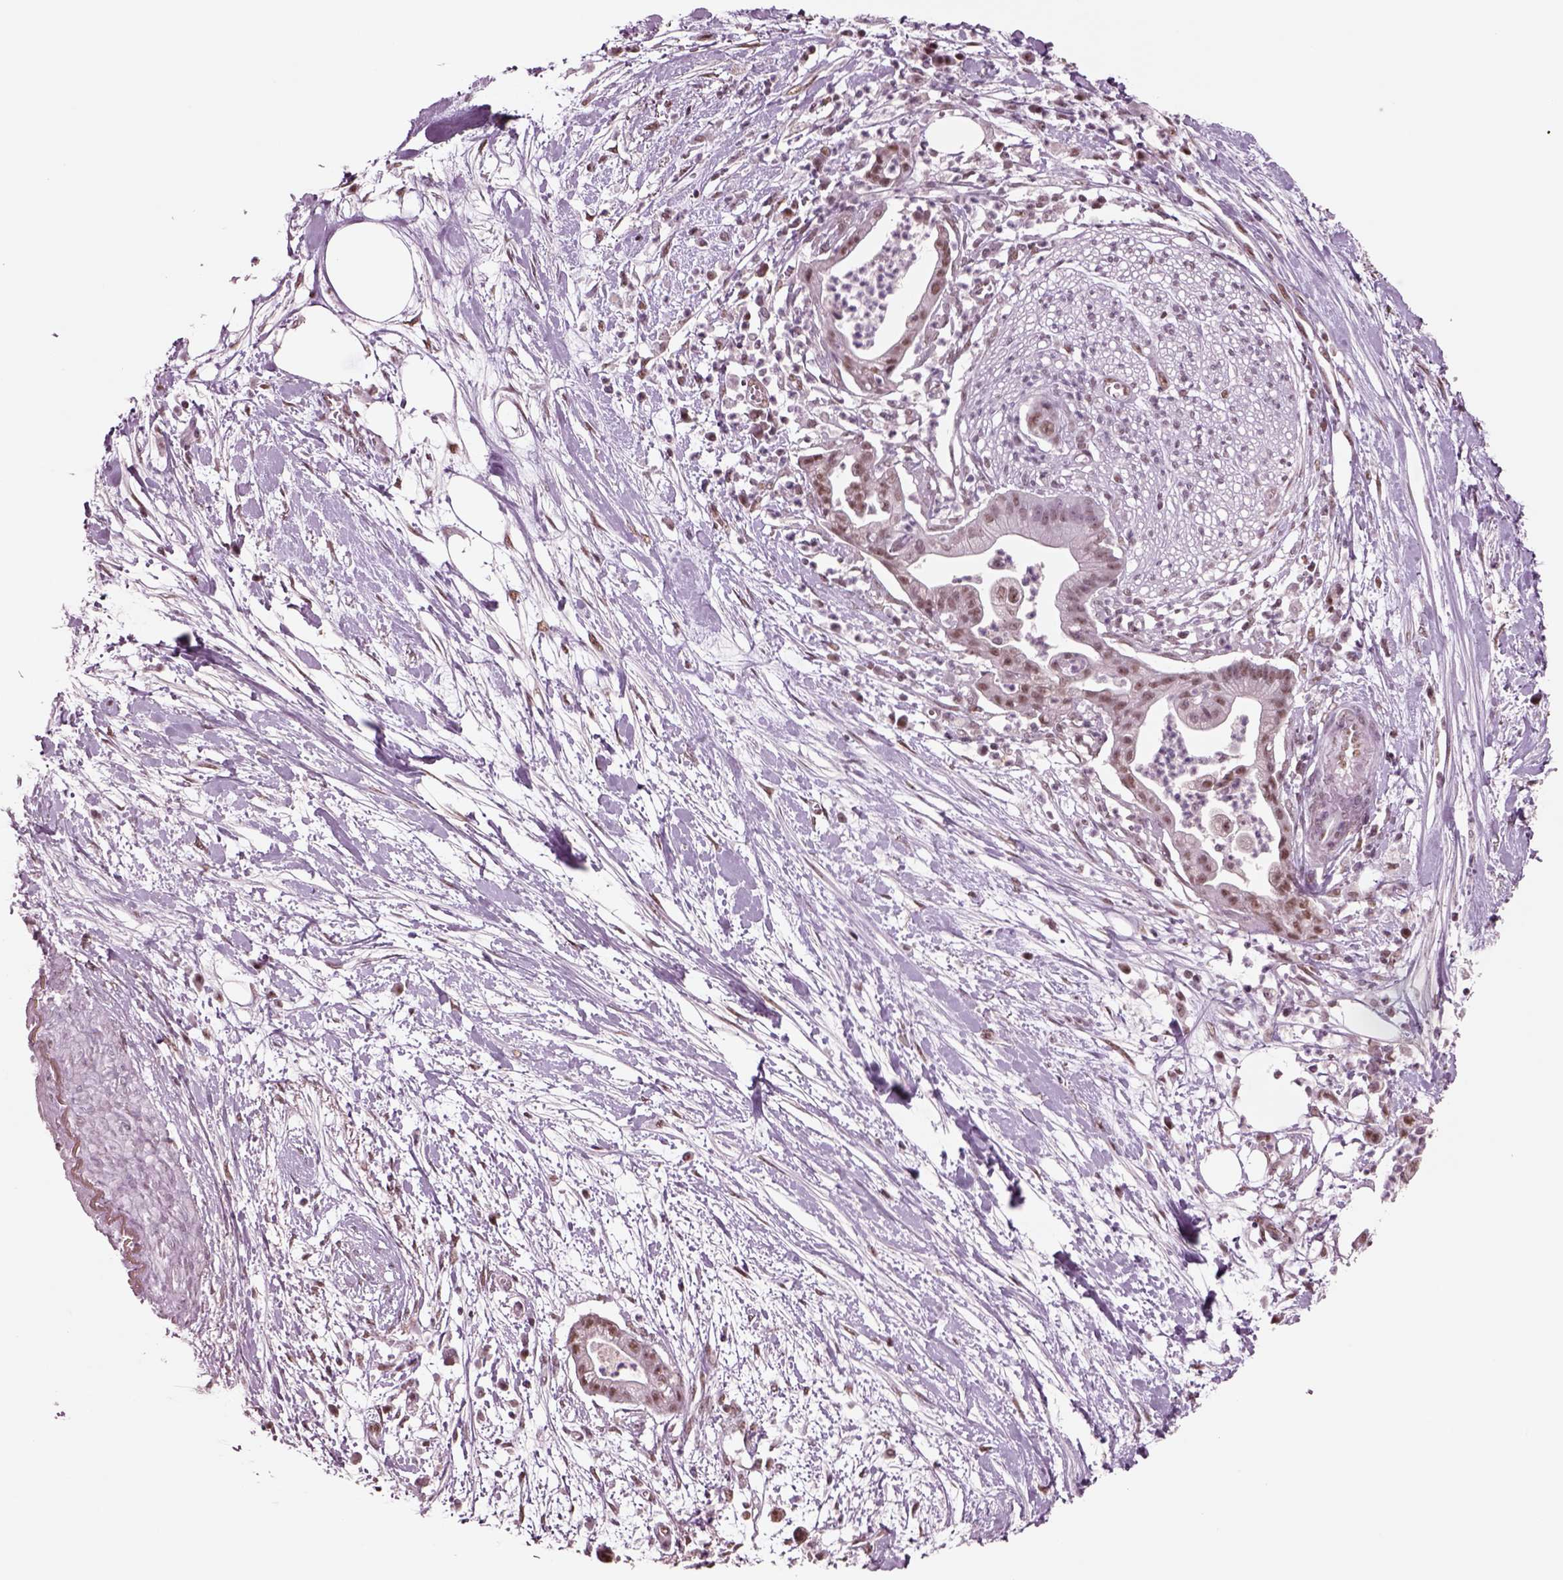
{"staining": {"intensity": "weak", "quantity": "25%-75%", "location": "nuclear"}, "tissue": "pancreatic cancer", "cell_type": "Tumor cells", "image_type": "cancer", "snomed": [{"axis": "morphology", "description": "Normal tissue, NOS"}, {"axis": "morphology", "description": "Adenocarcinoma, NOS"}, {"axis": "topography", "description": "Lymph node"}, {"axis": "topography", "description": "Pancreas"}], "caption": "IHC image of human pancreatic adenocarcinoma stained for a protein (brown), which reveals low levels of weak nuclear staining in approximately 25%-75% of tumor cells.", "gene": "SEPHS1", "patient": {"sex": "female", "age": 58}}